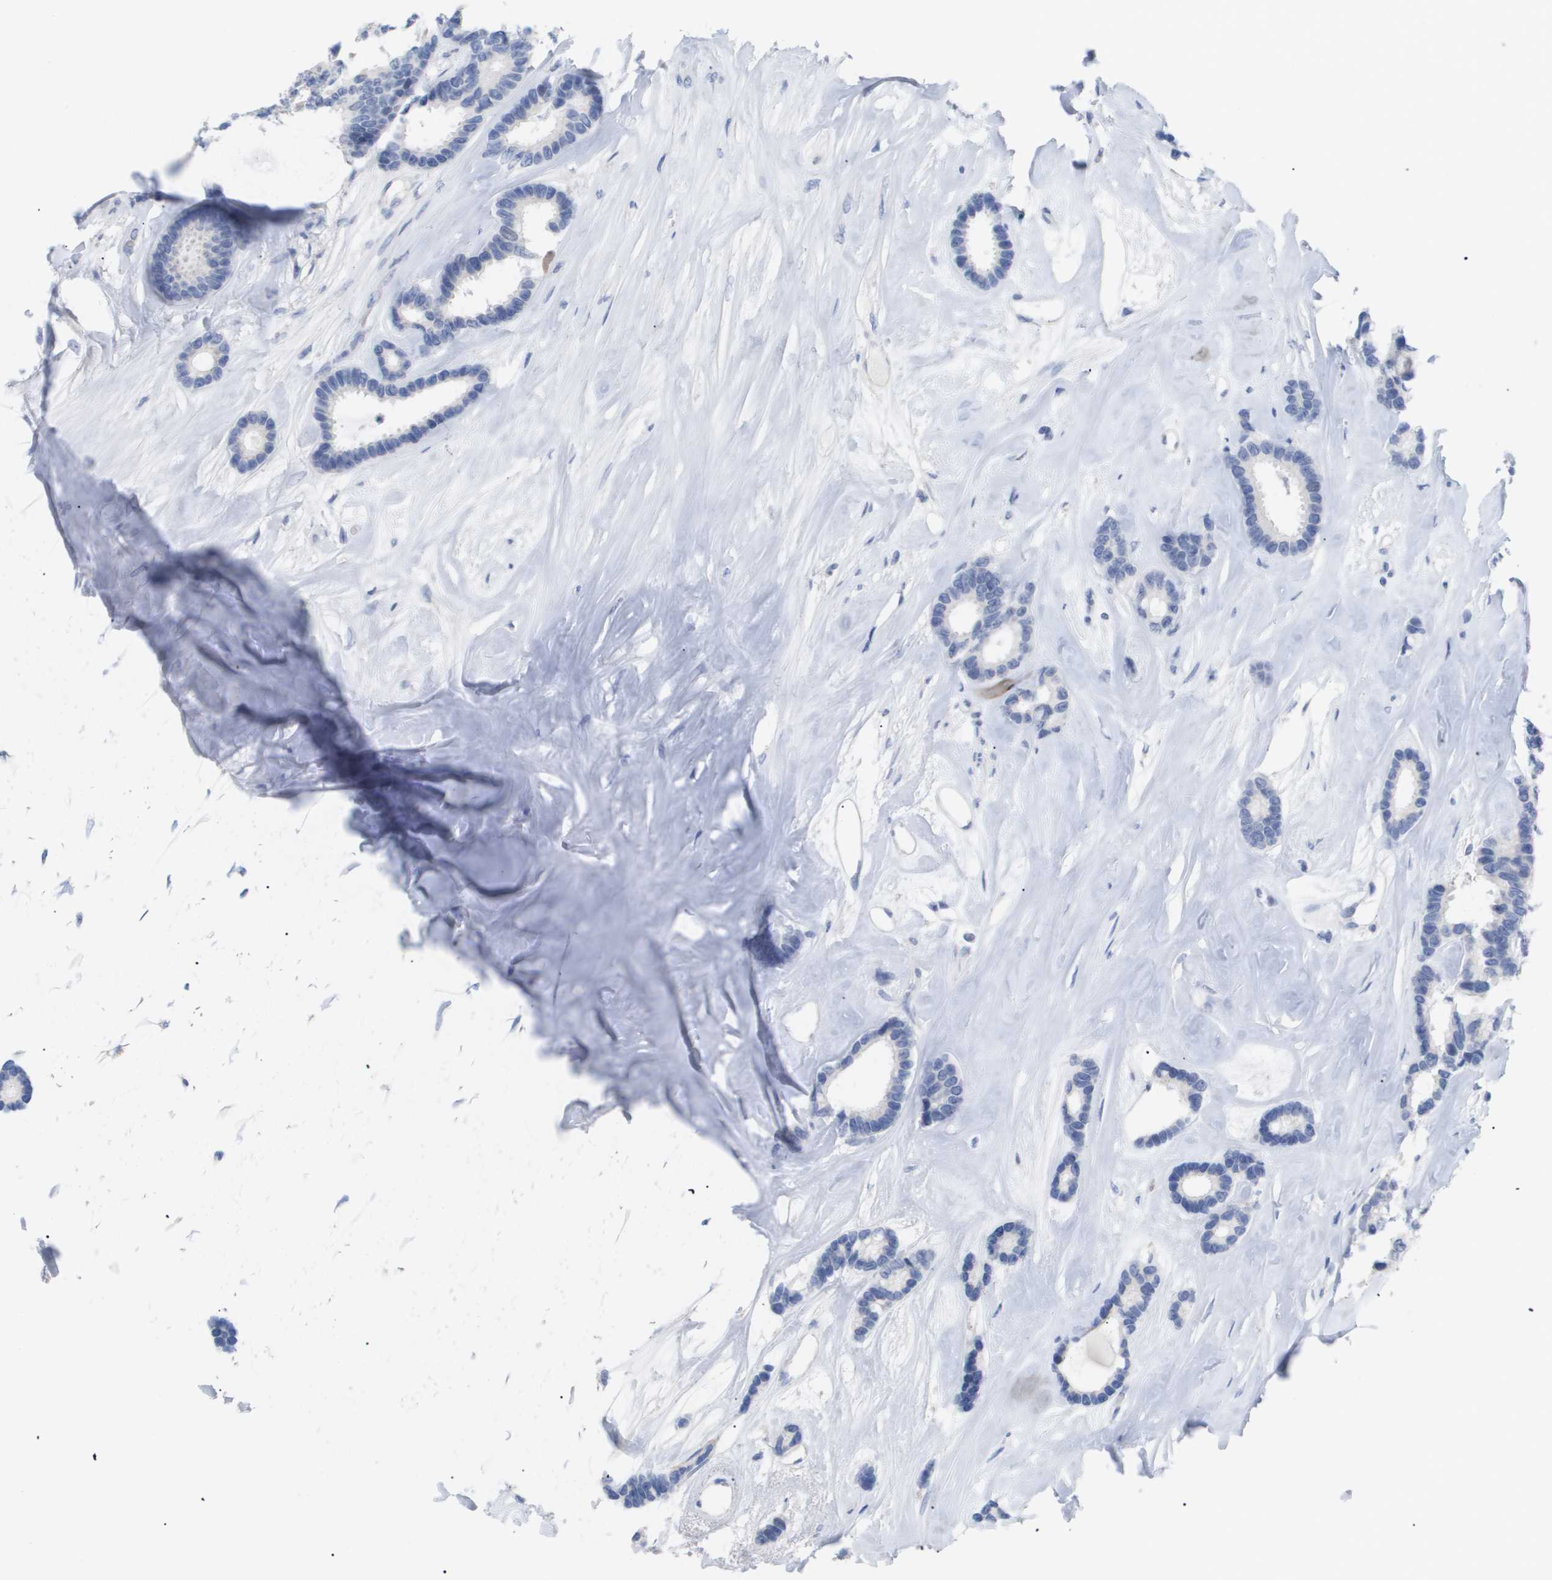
{"staining": {"intensity": "negative", "quantity": "none", "location": "none"}, "tissue": "breast cancer", "cell_type": "Tumor cells", "image_type": "cancer", "snomed": [{"axis": "morphology", "description": "Duct carcinoma"}, {"axis": "topography", "description": "Breast"}], "caption": "High magnification brightfield microscopy of breast cancer stained with DAB (3,3'-diaminobenzidine) (brown) and counterstained with hematoxylin (blue): tumor cells show no significant expression.", "gene": "CAV3", "patient": {"sex": "female", "age": 87}}